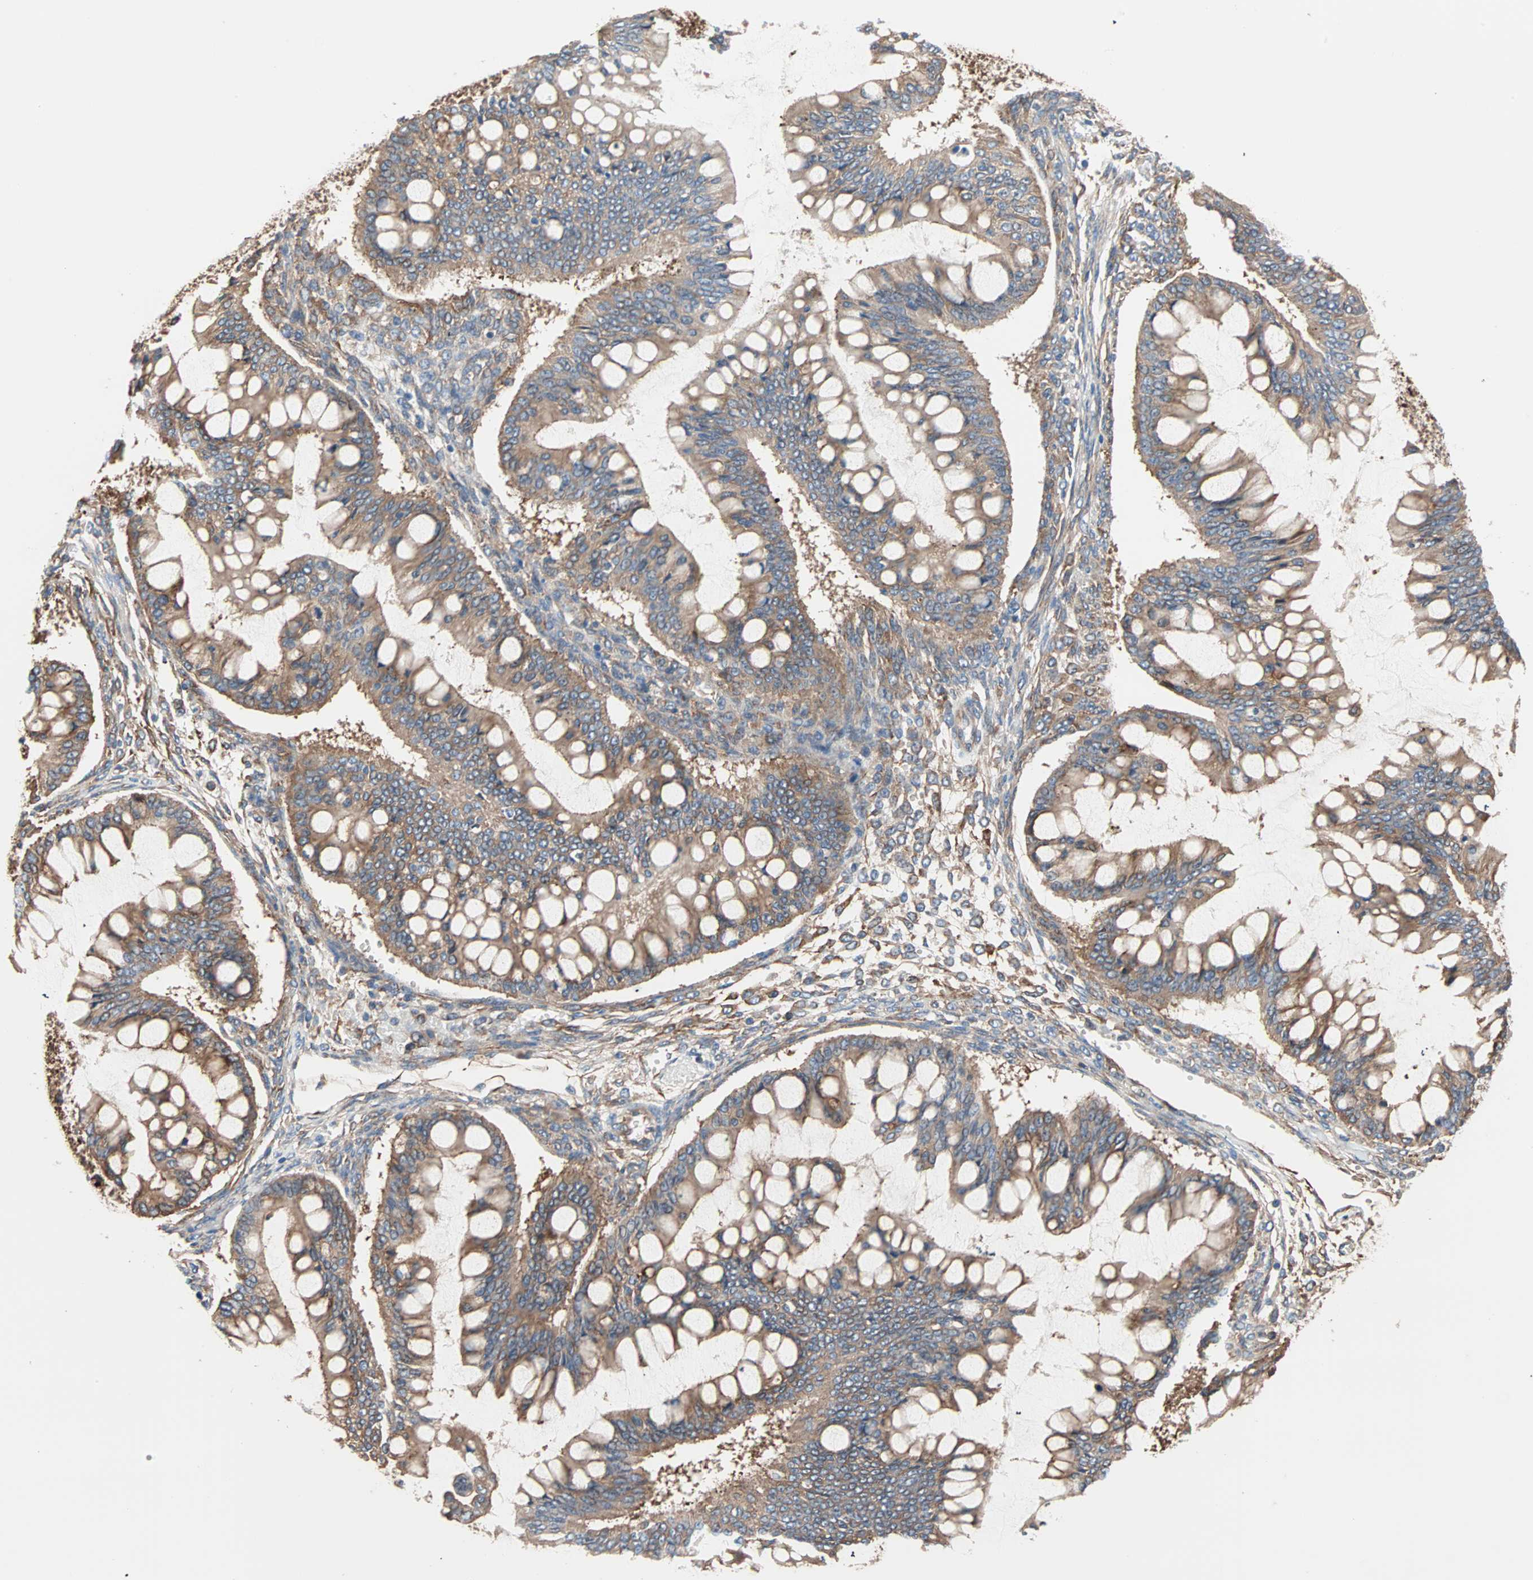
{"staining": {"intensity": "moderate", "quantity": ">75%", "location": "cytoplasmic/membranous"}, "tissue": "ovarian cancer", "cell_type": "Tumor cells", "image_type": "cancer", "snomed": [{"axis": "morphology", "description": "Cystadenocarcinoma, mucinous, NOS"}, {"axis": "topography", "description": "Ovary"}], "caption": "The histopathology image shows immunohistochemical staining of ovarian mucinous cystadenocarcinoma. There is moderate cytoplasmic/membranous expression is appreciated in about >75% of tumor cells.", "gene": "EEF2", "patient": {"sex": "female", "age": 73}}